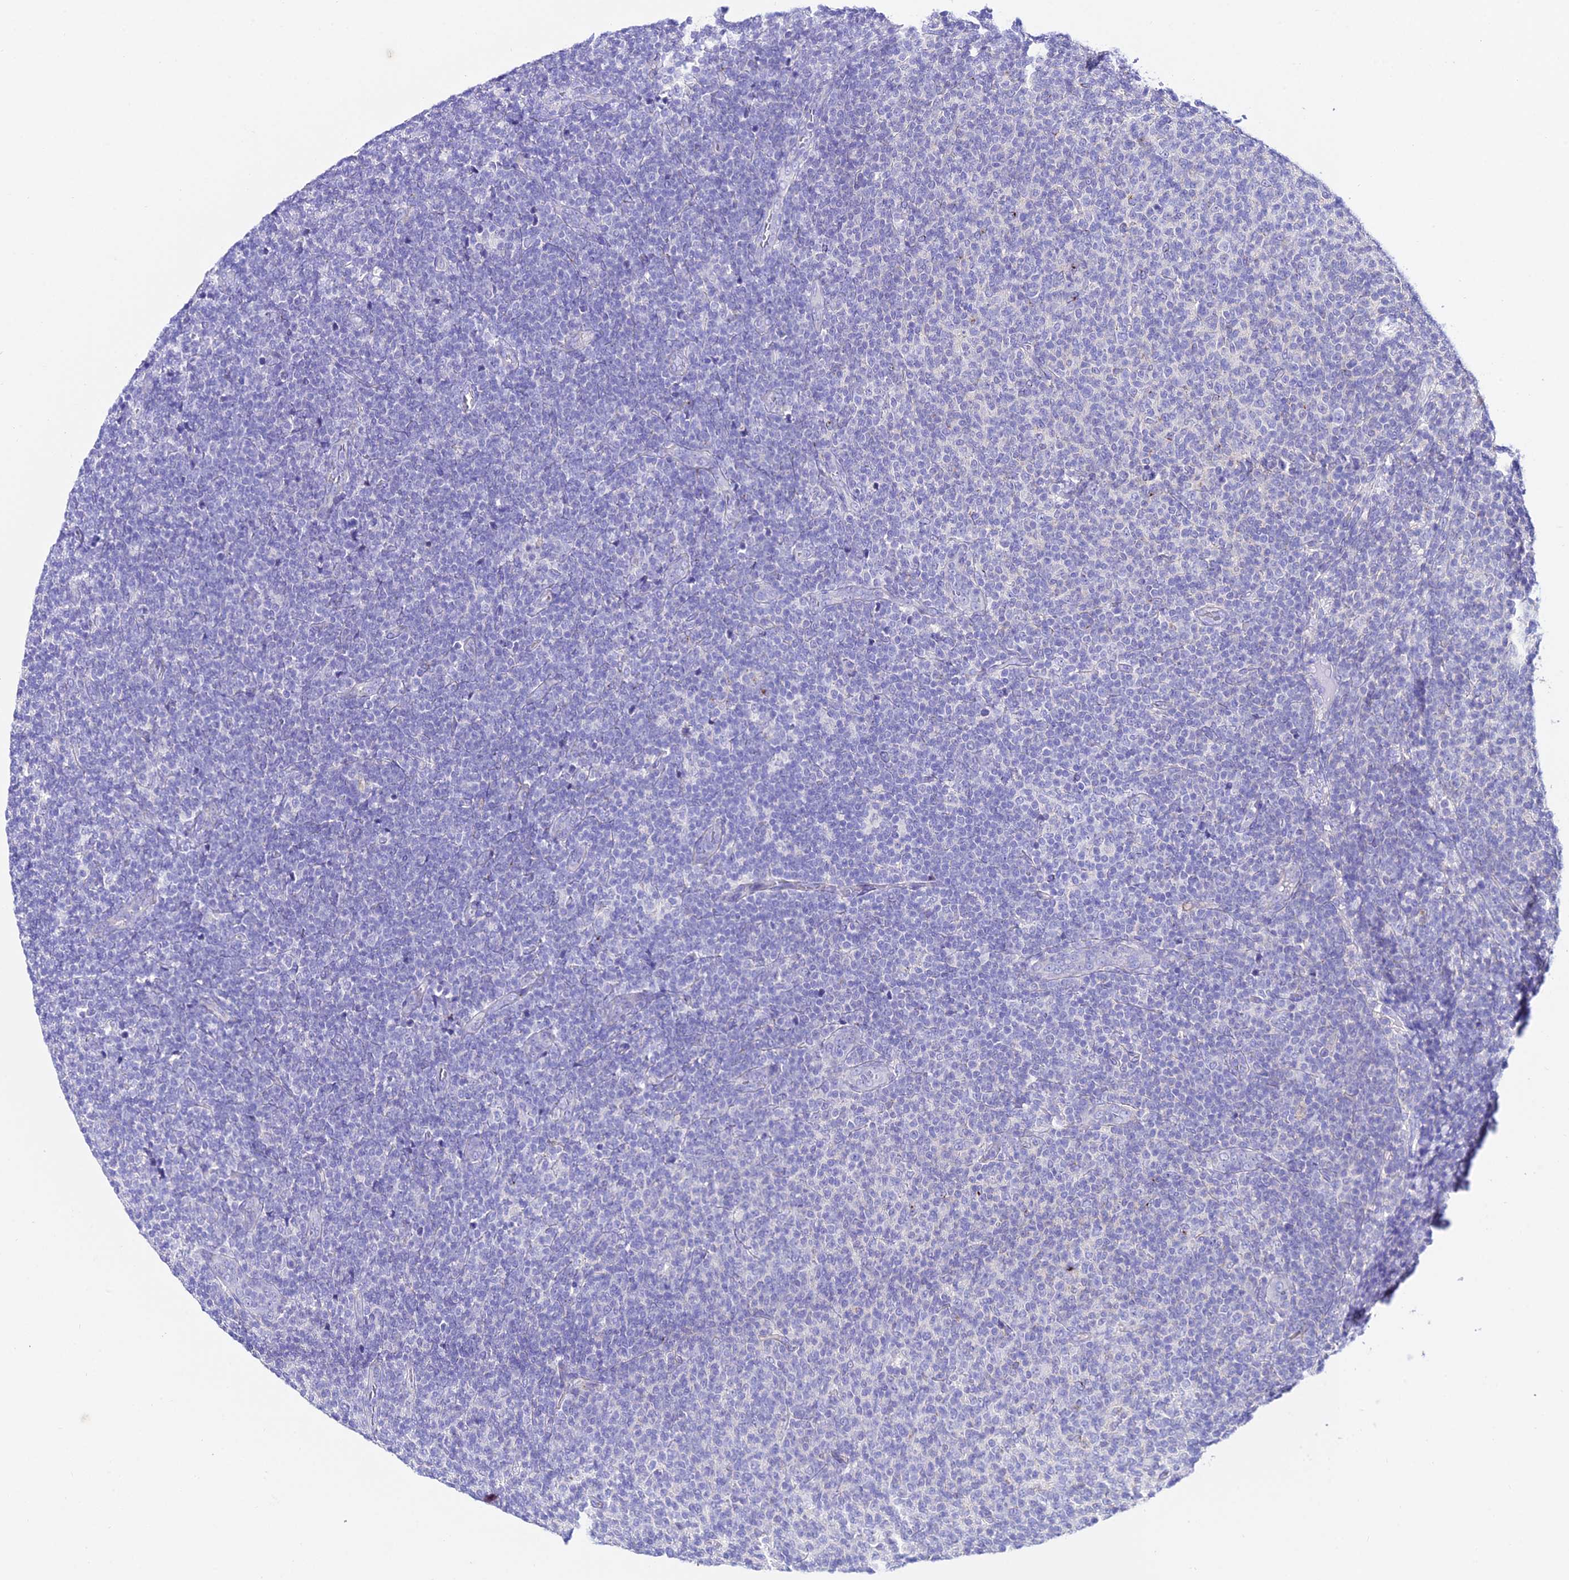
{"staining": {"intensity": "negative", "quantity": "none", "location": "none"}, "tissue": "lymphoma", "cell_type": "Tumor cells", "image_type": "cancer", "snomed": [{"axis": "morphology", "description": "Malignant lymphoma, non-Hodgkin's type, Low grade"}, {"axis": "topography", "description": "Lymph node"}], "caption": "The histopathology image shows no staining of tumor cells in low-grade malignant lymphoma, non-Hodgkin's type.", "gene": "TMEM117", "patient": {"sex": "male", "age": 66}}